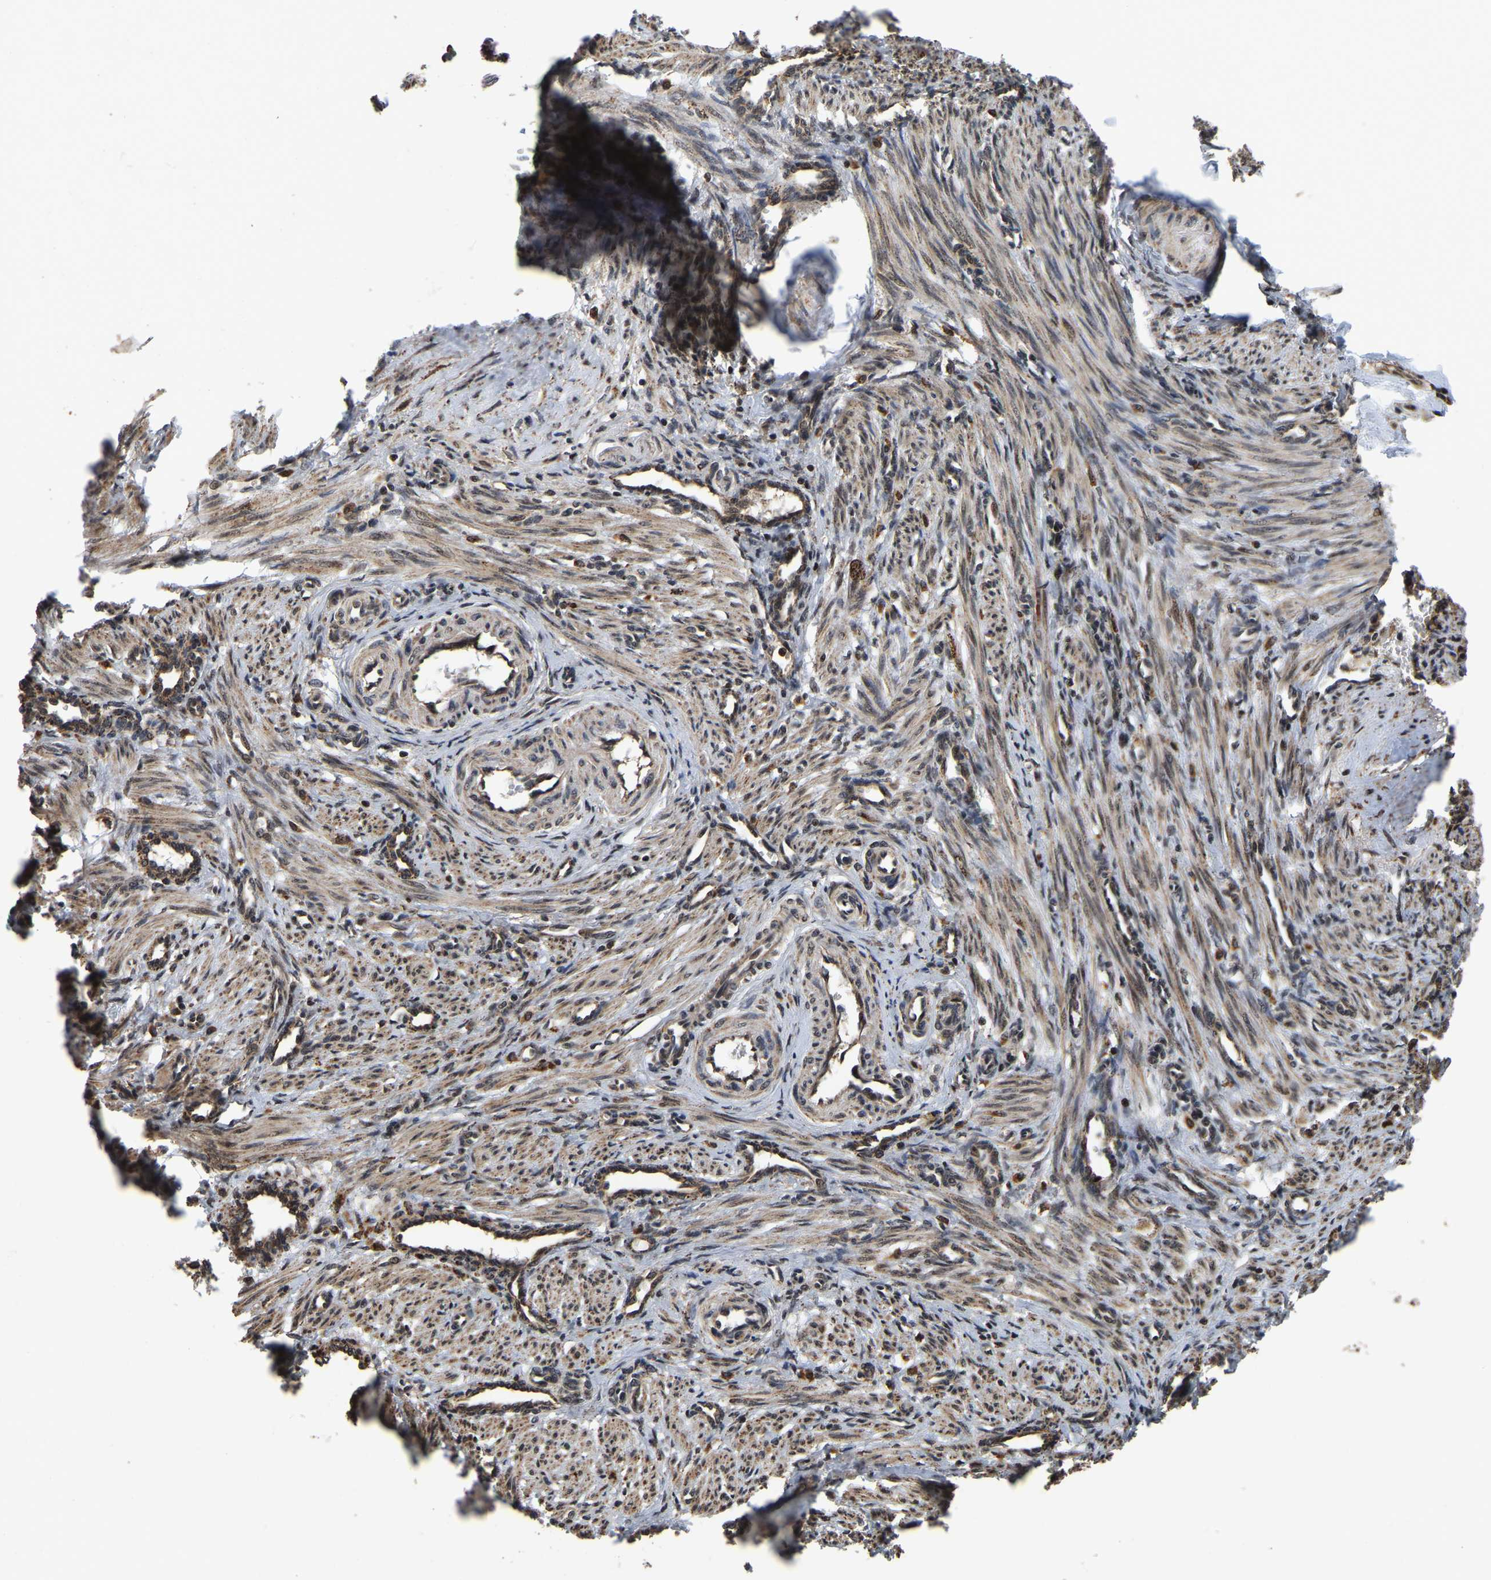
{"staining": {"intensity": "moderate", "quantity": ">75%", "location": "cytoplasmic/membranous,nuclear"}, "tissue": "smooth muscle", "cell_type": "Smooth muscle cells", "image_type": "normal", "snomed": [{"axis": "morphology", "description": "Normal tissue, NOS"}, {"axis": "topography", "description": "Endometrium"}], "caption": "Protein expression analysis of normal smooth muscle shows moderate cytoplasmic/membranous,nuclear staining in about >75% of smooth muscle cells.", "gene": "CIAO1", "patient": {"sex": "female", "age": 33}}